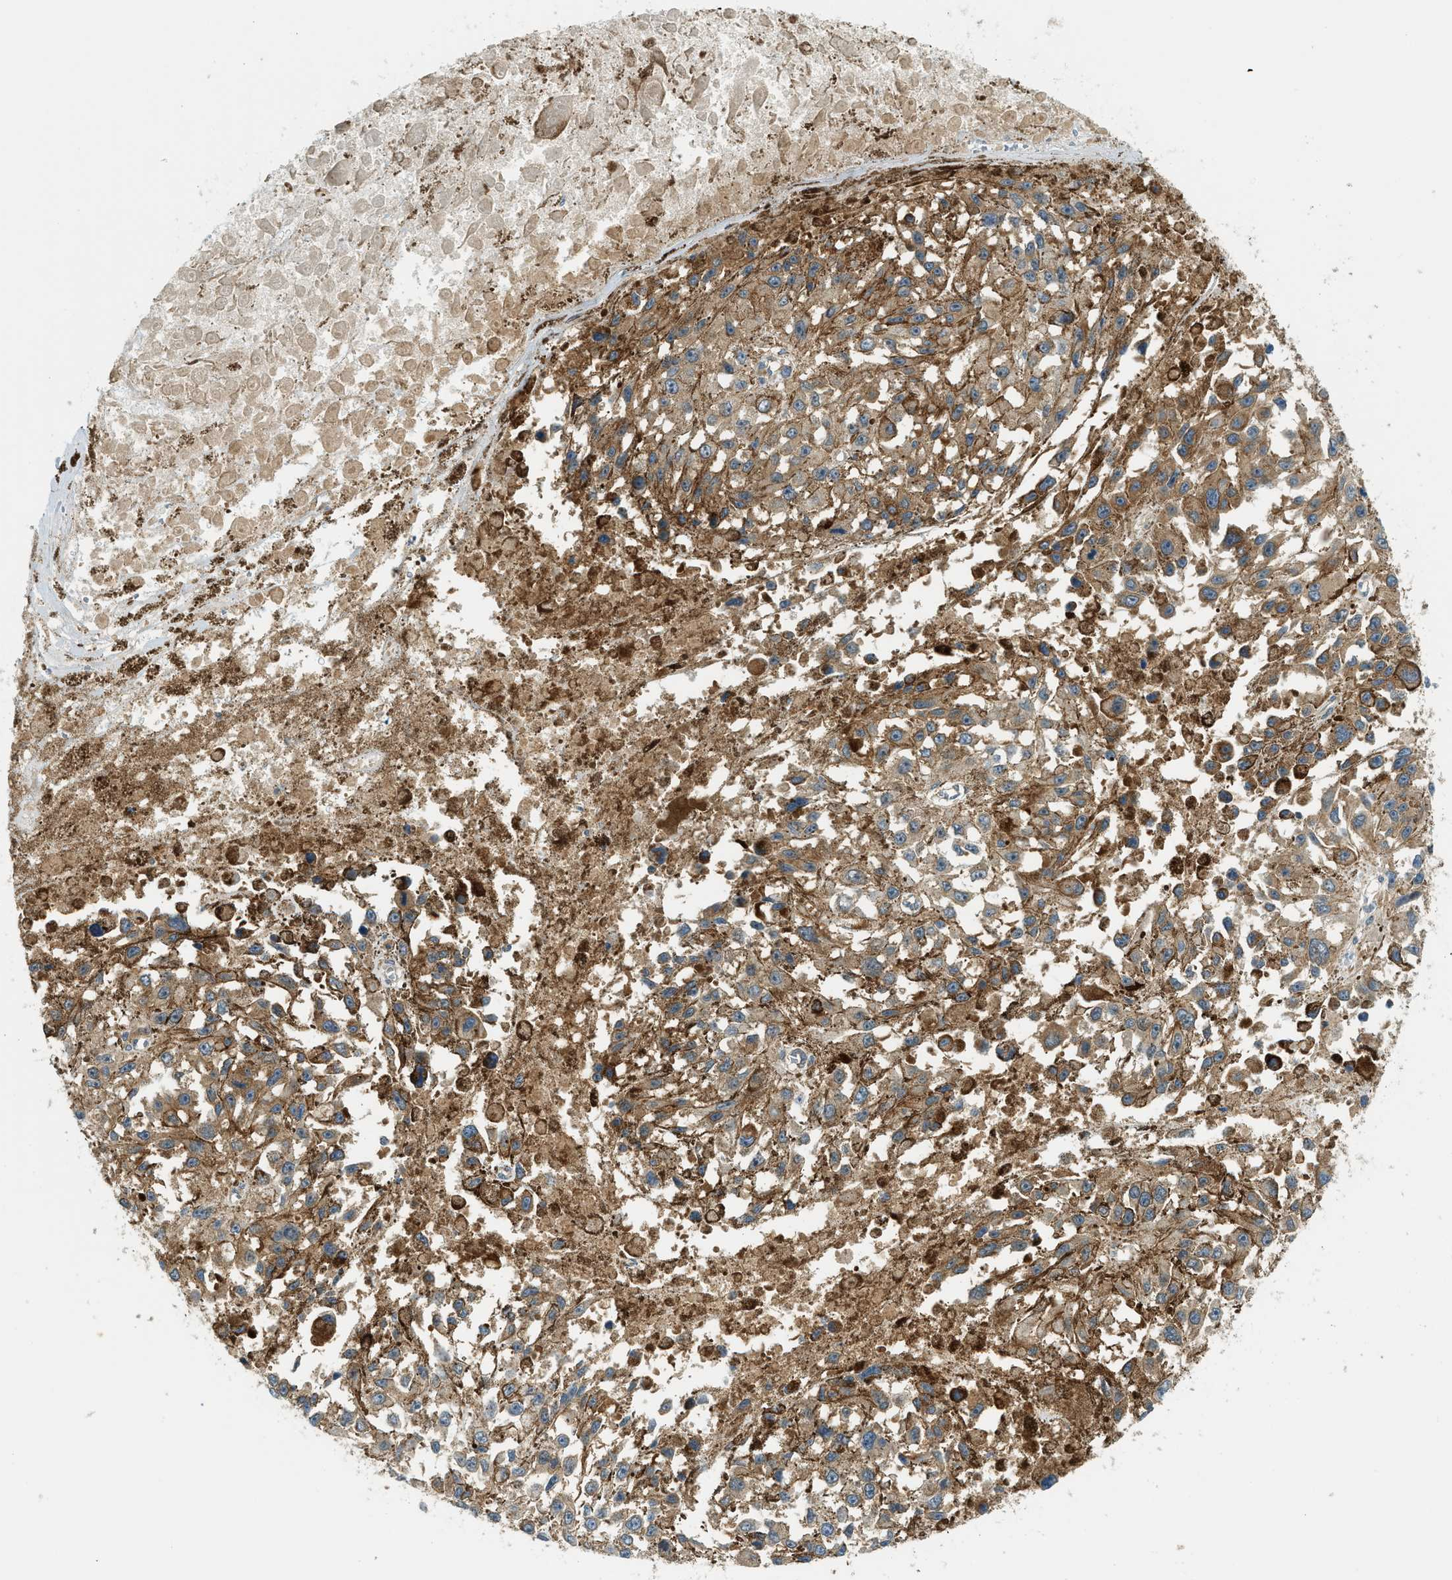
{"staining": {"intensity": "weak", "quantity": ">75%", "location": "cytoplasmic/membranous"}, "tissue": "melanoma", "cell_type": "Tumor cells", "image_type": "cancer", "snomed": [{"axis": "morphology", "description": "Malignant melanoma, Metastatic site"}, {"axis": "topography", "description": "Lymph node"}], "caption": "Approximately >75% of tumor cells in human melanoma reveal weak cytoplasmic/membranous protein expression as visualized by brown immunohistochemical staining.", "gene": "KCNK1", "patient": {"sex": "male", "age": 59}}